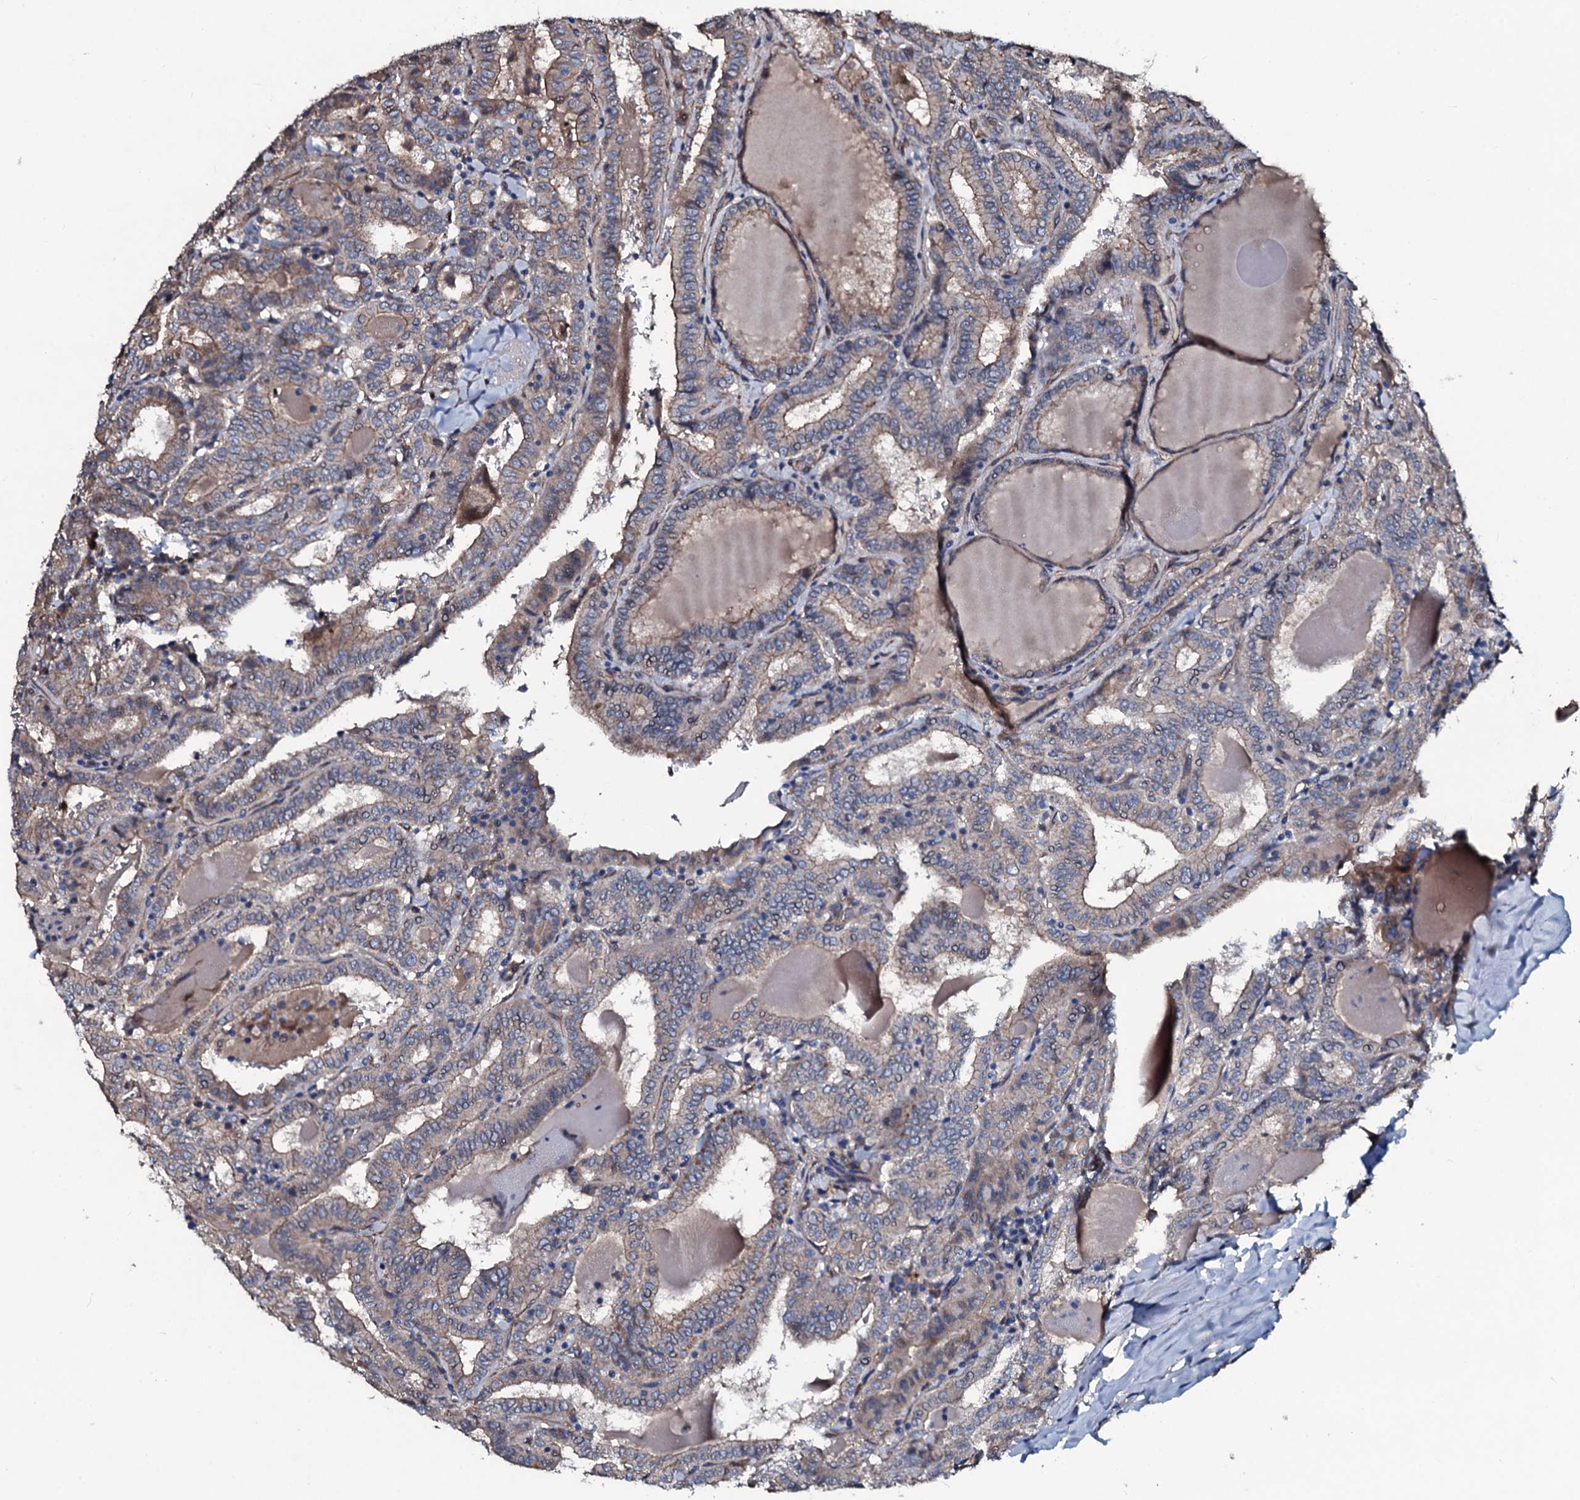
{"staining": {"intensity": "weak", "quantity": "25%-75%", "location": "cytoplasmic/membranous"}, "tissue": "thyroid cancer", "cell_type": "Tumor cells", "image_type": "cancer", "snomed": [{"axis": "morphology", "description": "Papillary adenocarcinoma, NOS"}, {"axis": "topography", "description": "Thyroid gland"}], "caption": "This is a photomicrograph of IHC staining of thyroid papillary adenocarcinoma, which shows weak staining in the cytoplasmic/membranous of tumor cells.", "gene": "DMAC2", "patient": {"sex": "female", "age": 72}}